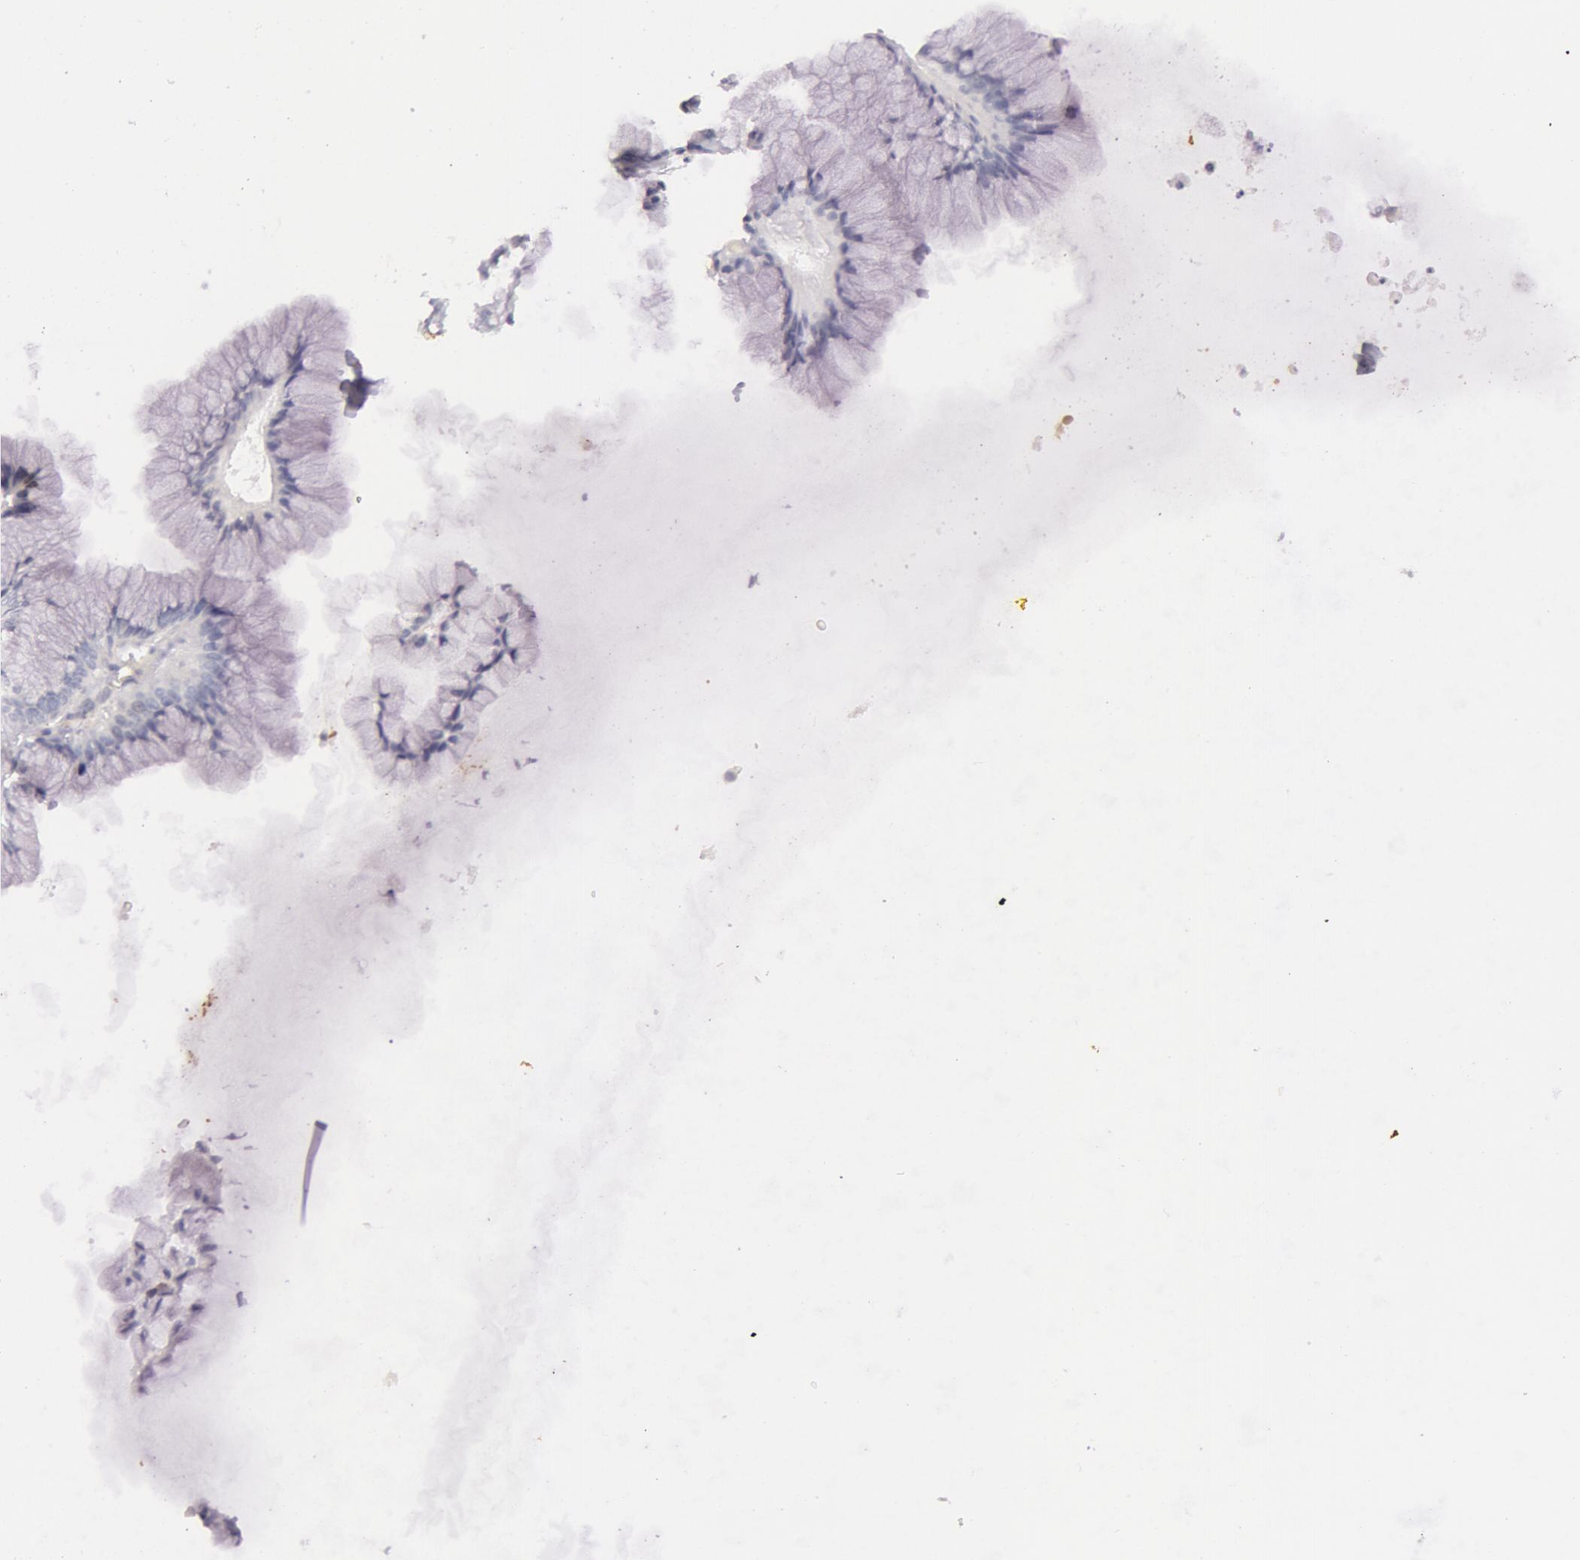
{"staining": {"intensity": "negative", "quantity": "none", "location": "none"}, "tissue": "ovarian cancer", "cell_type": "Tumor cells", "image_type": "cancer", "snomed": [{"axis": "morphology", "description": "Cystadenocarcinoma, mucinous, NOS"}, {"axis": "topography", "description": "Ovary"}], "caption": "A high-resolution micrograph shows immunohistochemistry staining of ovarian mucinous cystadenocarcinoma, which reveals no significant staining in tumor cells.", "gene": "C4BPA", "patient": {"sex": "female", "age": 41}}